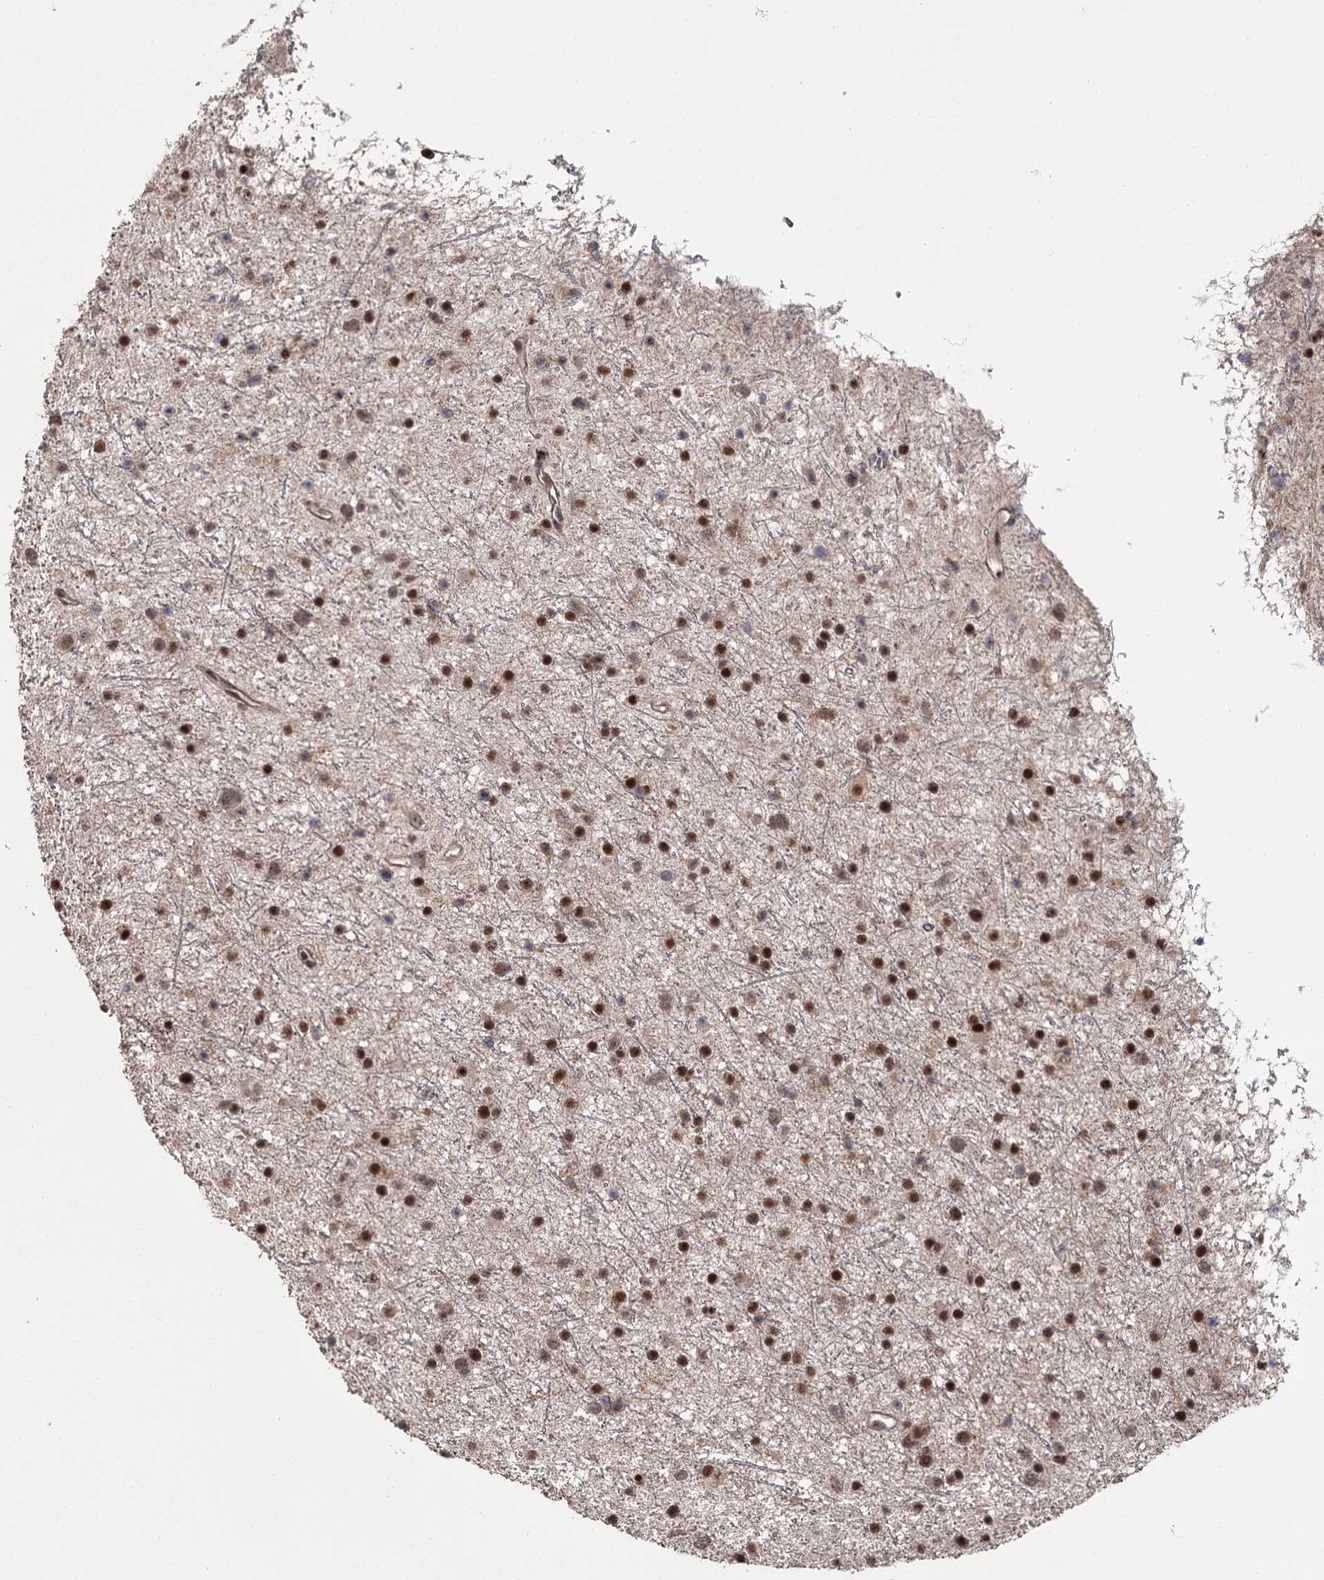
{"staining": {"intensity": "moderate", "quantity": ">75%", "location": "nuclear"}, "tissue": "glioma", "cell_type": "Tumor cells", "image_type": "cancer", "snomed": [{"axis": "morphology", "description": "Glioma, malignant, Low grade"}, {"axis": "topography", "description": "Cerebral cortex"}], "caption": "About >75% of tumor cells in glioma demonstrate moderate nuclear protein expression as visualized by brown immunohistochemical staining.", "gene": "PRPF40B", "patient": {"sex": "female", "age": 39}}